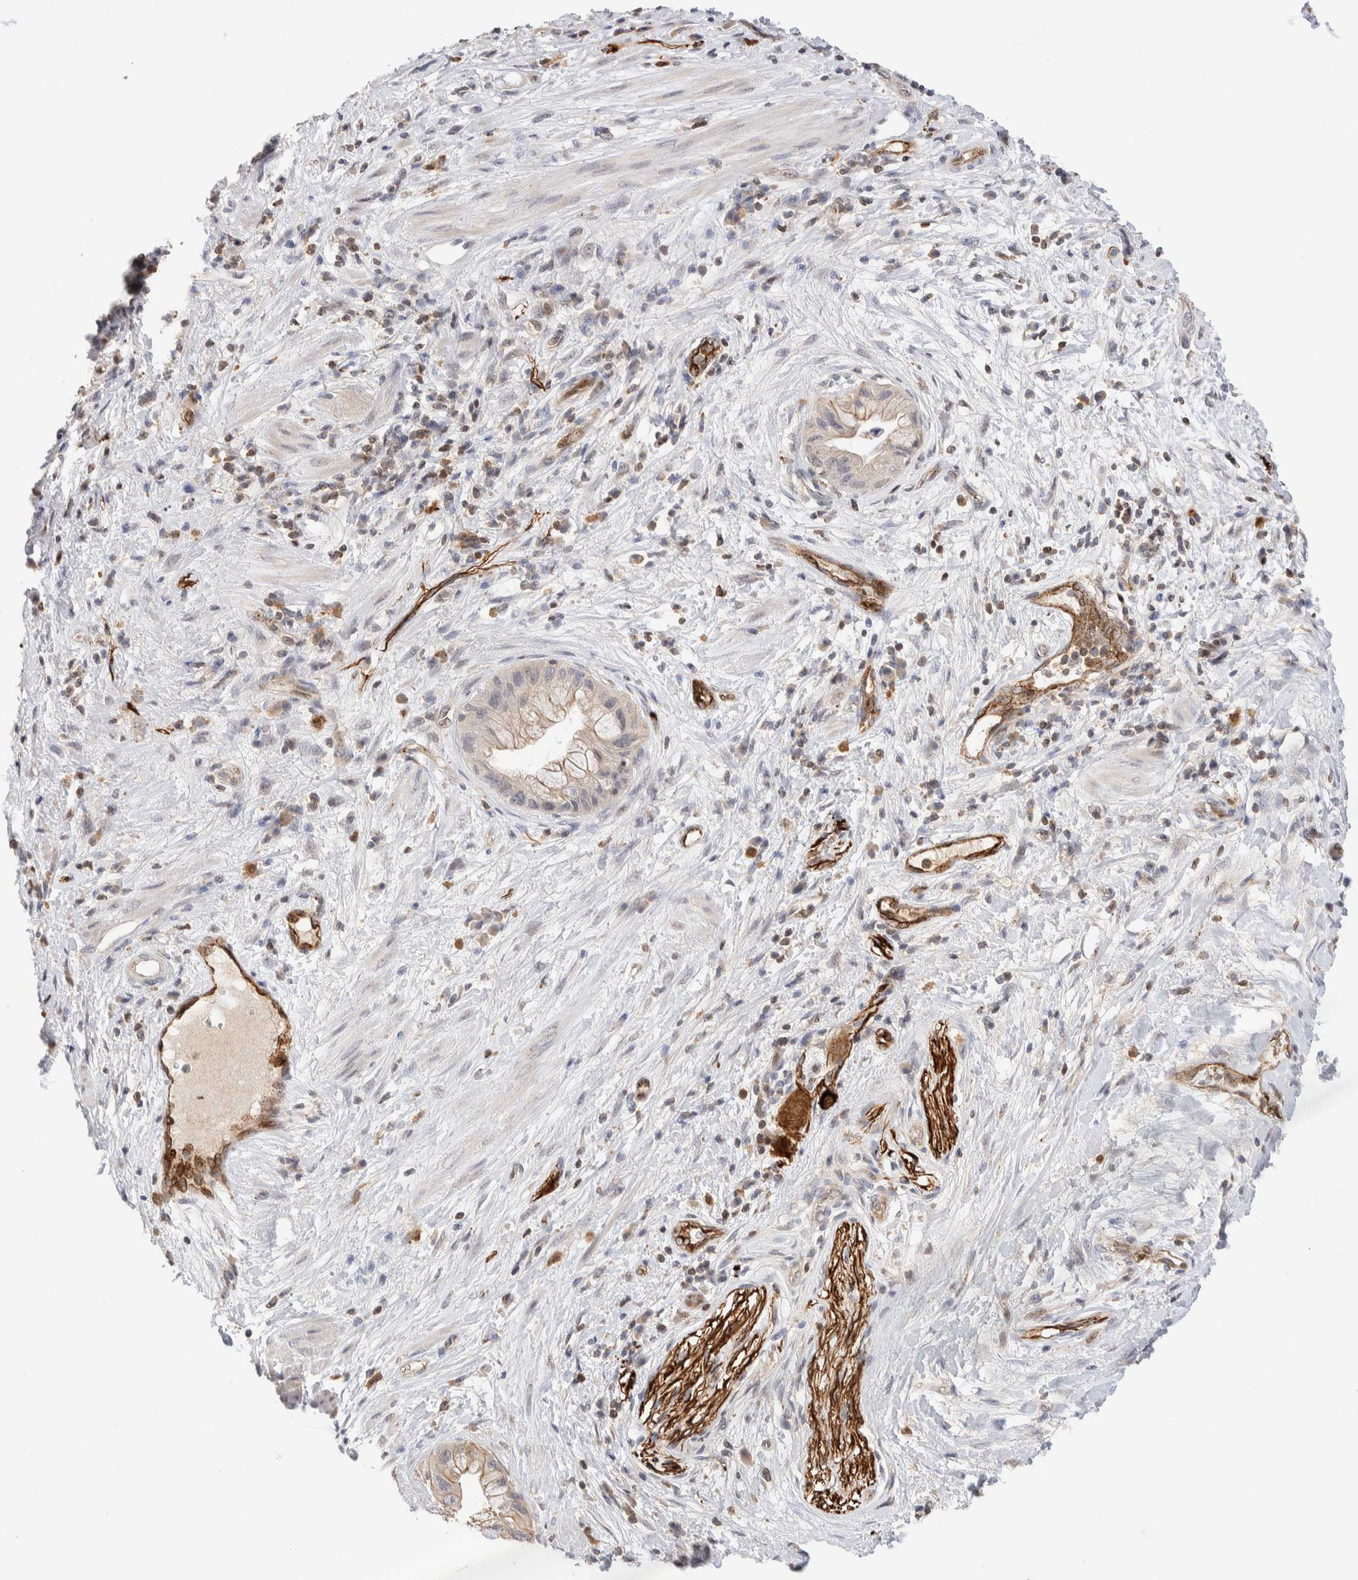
{"staining": {"intensity": "negative", "quantity": "none", "location": "none"}, "tissue": "pancreatic cancer", "cell_type": "Tumor cells", "image_type": "cancer", "snomed": [{"axis": "morphology", "description": "Adenocarcinoma, NOS"}, {"axis": "topography", "description": "Pancreas"}], "caption": "DAB immunohistochemical staining of pancreatic cancer (adenocarcinoma) reveals no significant positivity in tumor cells.", "gene": "NSMAF", "patient": {"sex": "female", "age": 73}}